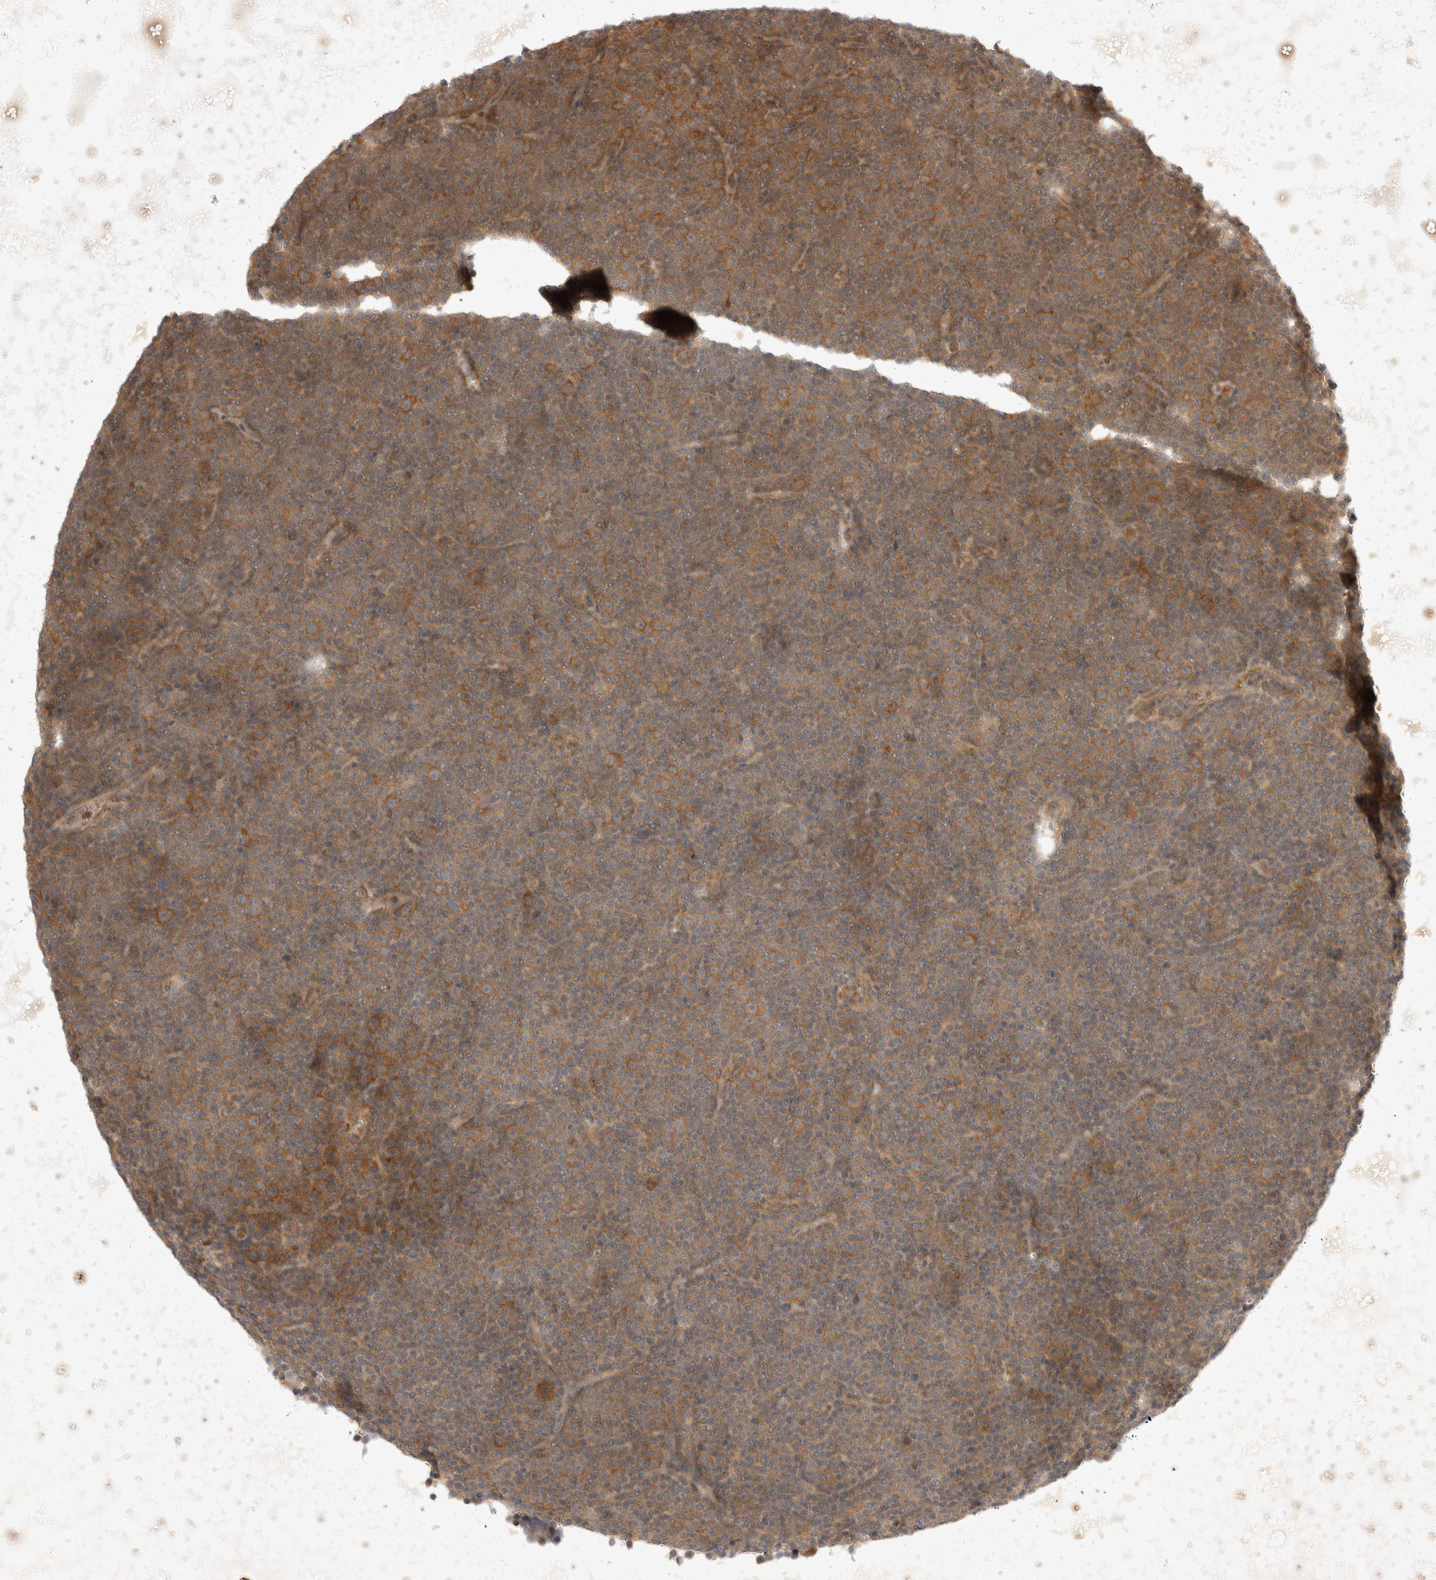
{"staining": {"intensity": "moderate", "quantity": ">75%", "location": "cytoplasmic/membranous"}, "tissue": "lymphoma", "cell_type": "Tumor cells", "image_type": "cancer", "snomed": [{"axis": "morphology", "description": "Malignant lymphoma, non-Hodgkin's type, Low grade"}, {"axis": "topography", "description": "Lymph node"}], "caption": "Approximately >75% of tumor cells in malignant lymphoma, non-Hodgkin's type (low-grade) show moderate cytoplasmic/membranous protein positivity as visualized by brown immunohistochemical staining.", "gene": "EIF4G3", "patient": {"sex": "female", "age": 67}}